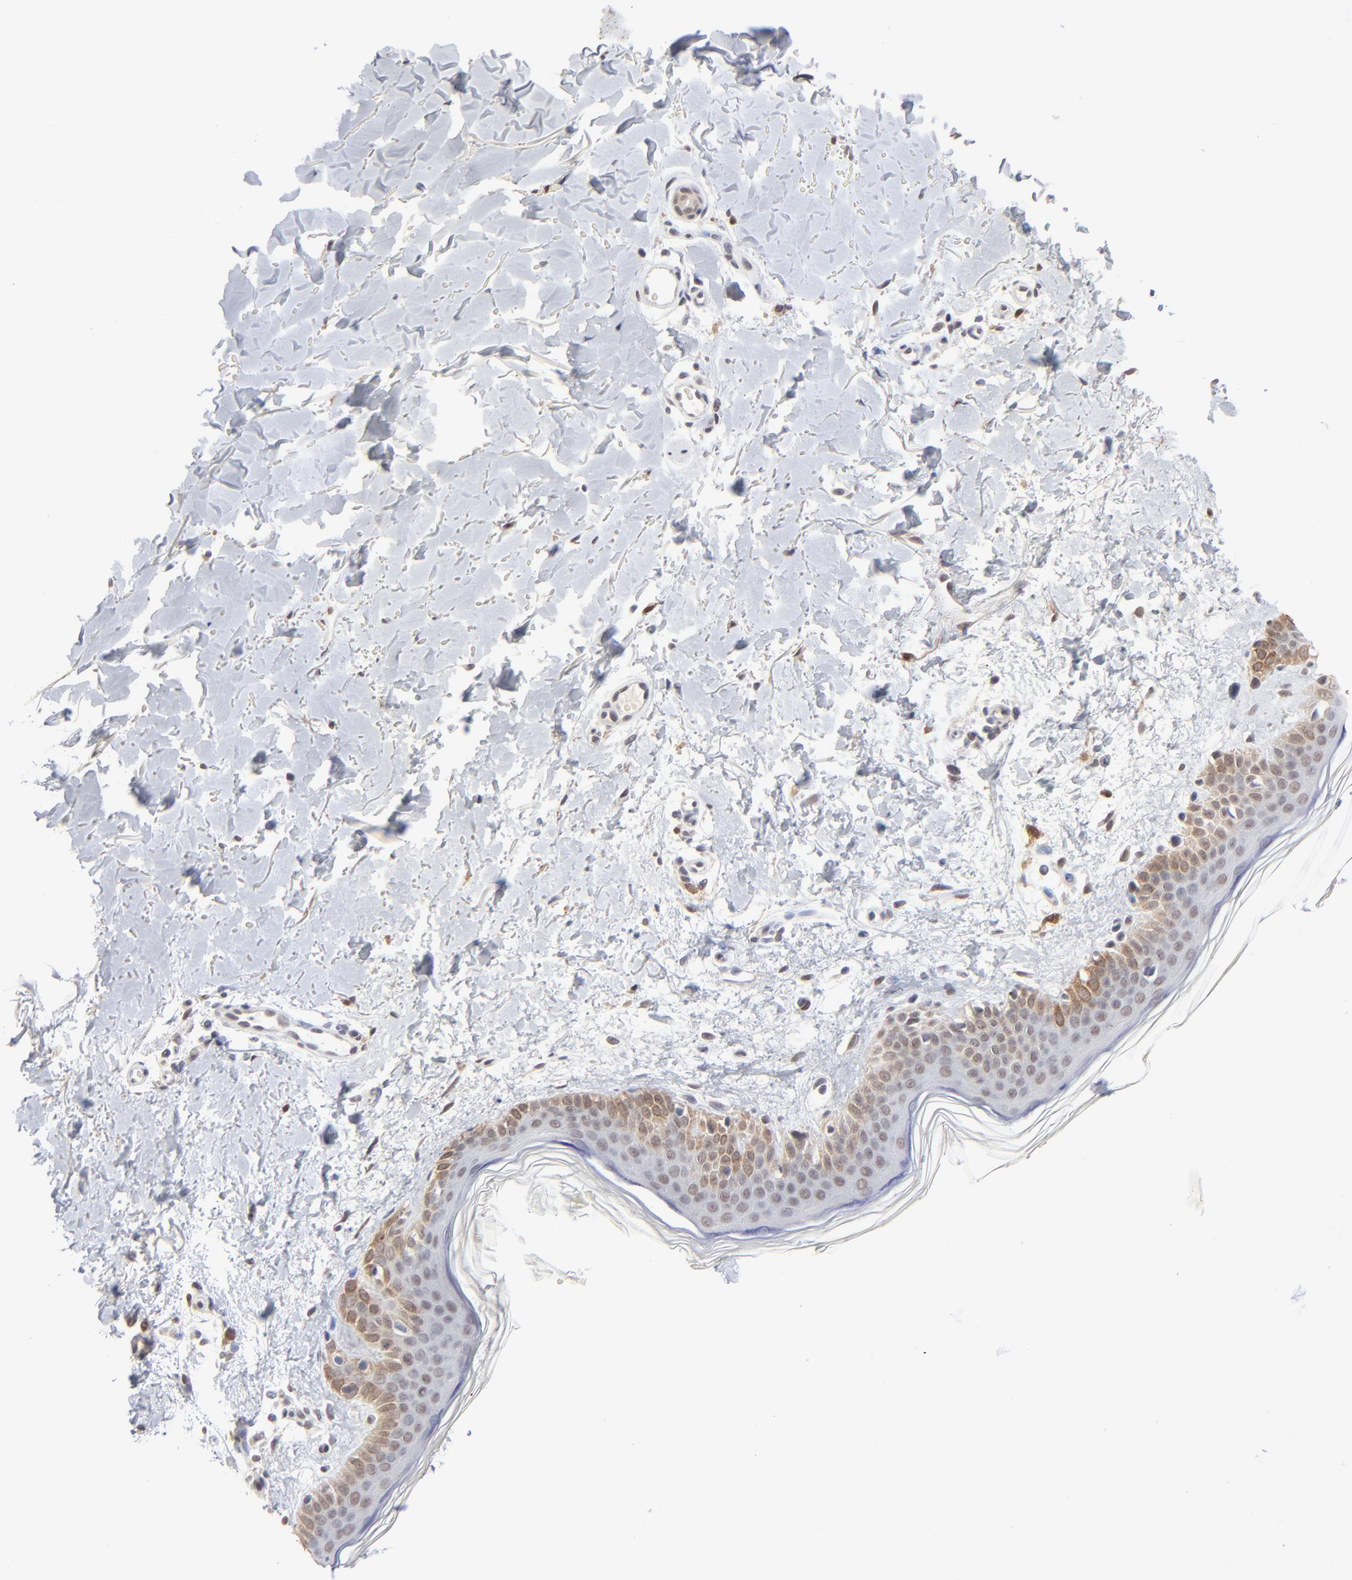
{"staining": {"intensity": "moderate", "quantity": "25%-75%", "location": "cytoplasmic/membranous"}, "tissue": "skin", "cell_type": "Fibroblasts", "image_type": "normal", "snomed": [{"axis": "morphology", "description": "Normal tissue, NOS"}, {"axis": "topography", "description": "Skin"}], "caption": "A medium amount of moderate cytoplasmic/membranous expression is present in approximately 25%-75% of fibroblasts in normal skin. Nuclei are stained in blue.", "gene": "MBIP", "patient": {"sex": "female", "age": 56}}